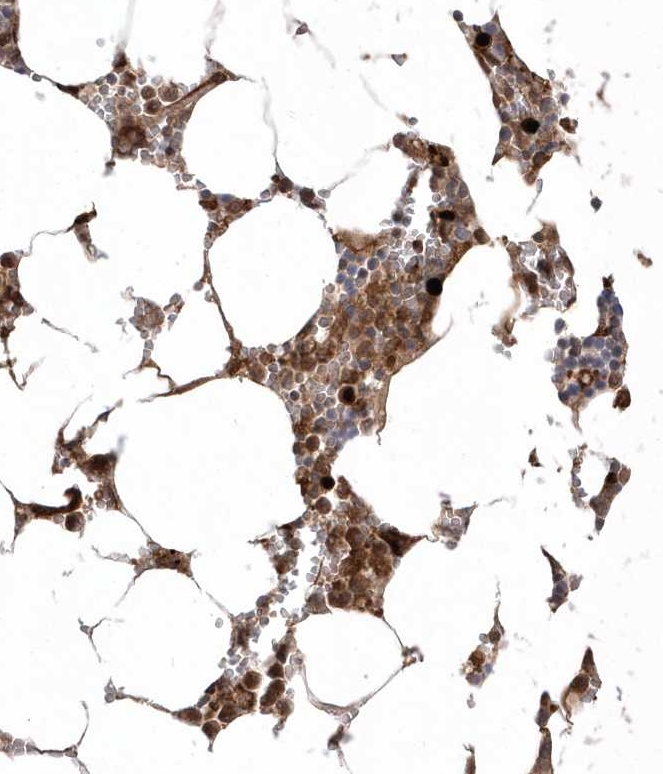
{"staining": {"intensity": "strong", "quantity": "25%-75%", "location": "cytoplasmic/membranous,nuclear"}, "tissue": "bone marrow", "cell_type": "Hematopoietic cells", "image_type": "normal", "snomed": [{"axis": "morphology", "description": "Normal tissue, NOS"}, {"axis": "topography", "description": "Bone marrow"}], "caption": "Immunohistochemical staining of unremarkable human bone marrow demonstrates high levels of strong cytoplasmic/membranous,nuclear staining in about 25%-75% of hematopoietic cells. (DAB (3,3'-diaminobenzidine) IHC, brown staining for protein, blue staining for nuclei).", "gene": "EPC2", "patient": {"sex": "male", "age": 70}}